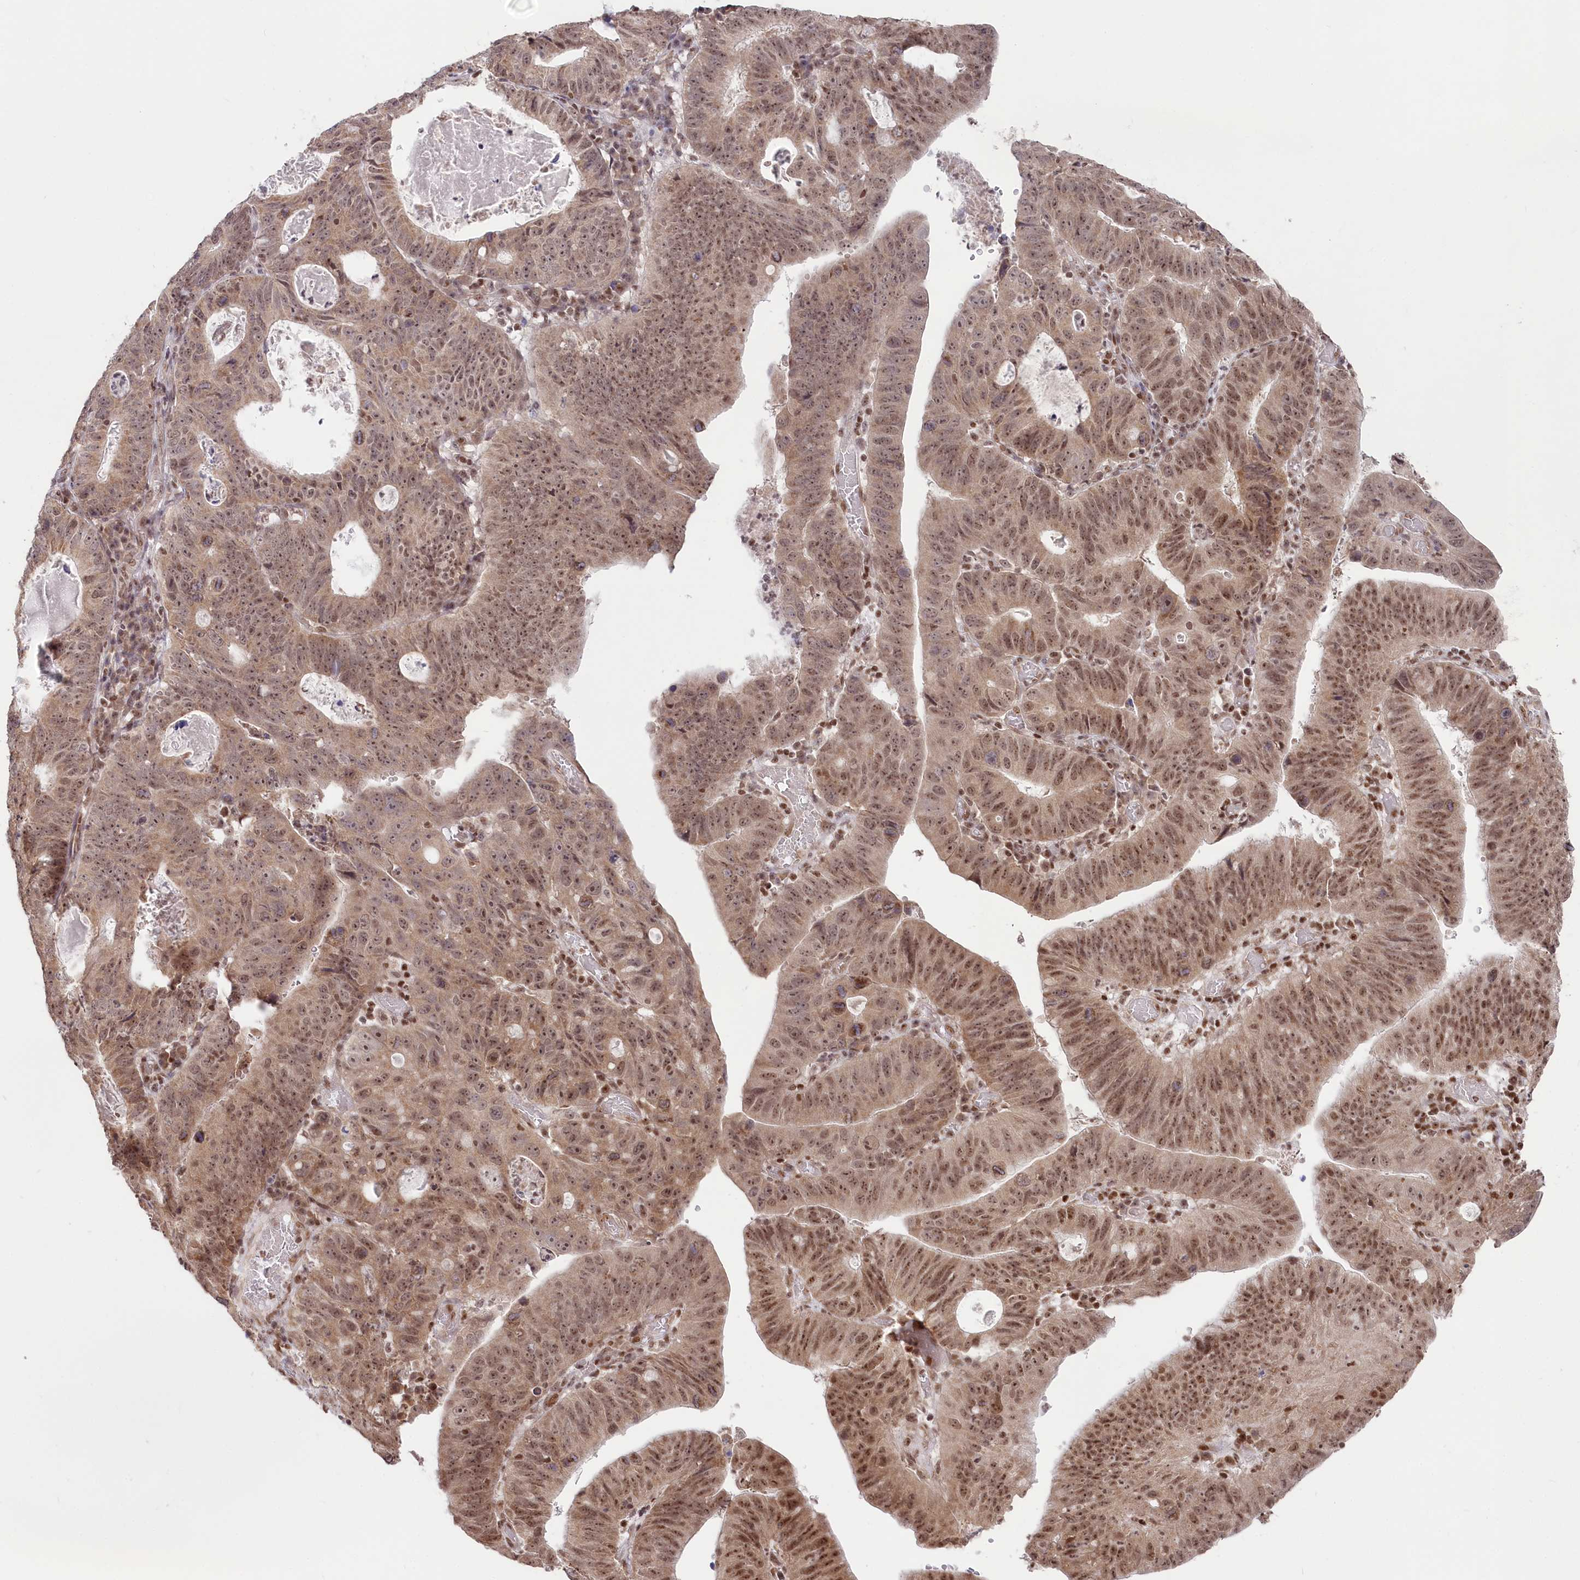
{"staining": {"intensity": "moderate", "quantity": ">75%", "location": "nuclear"}, "tissue": "stomach cancer", "cell_type": "Tumor cells", "image_type": "cancer", "snomed": [{"axis": "morphology", "description": "Adenocarcinoma, NOS"}, {"axis": "topography", "description": "Stomach"}], "caption": "Brown immunohistochemical staining in human stomach cancer demonstrates moderate nuclear positivity in about >75% of tumor cells. (Stains: DAB in brown, nuclei in blue, Microscopy: brightfield microscopy at high magnification).", "gene": "CGGBP1", "patient": {"sex": "male", "age": 59}}